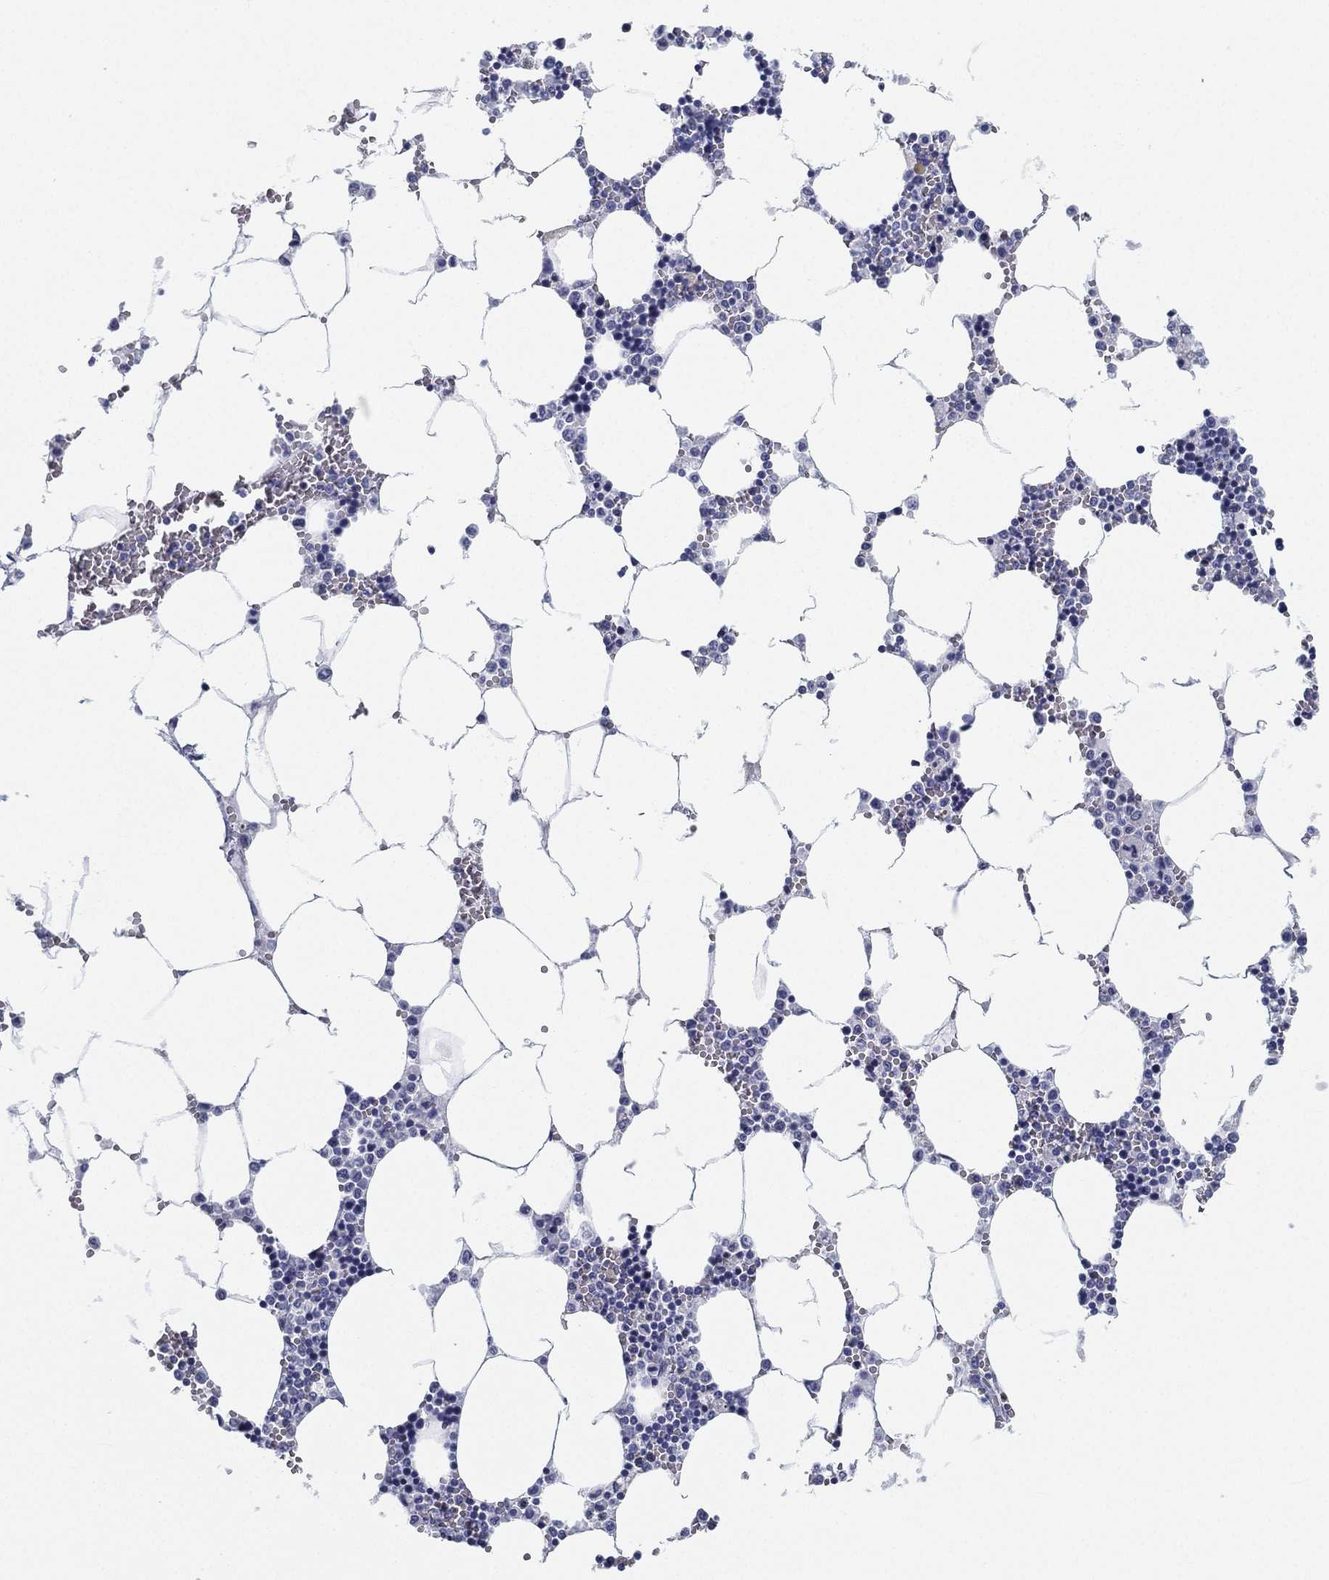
{"staining": {"intensity": "negative", "quantity": "none", "location": "none"}, "tissue": "bone marrow", "cell_type": "Hematopoietic cells", "image_type": "normal", "snomed": [{"axis": "morphology", "description": "Normal tissue, NOS"}, {"axis": "topography", "description": "Bone marrow"}], "caption": "Immunohistochemistry histopathology image of unremarkable human bone marrow stained for a protein (brown), which demonstrates no staining in hematopoietic cells.", "gene": "ATP1B2", "patient": {"sex": "female", "age": 64}}